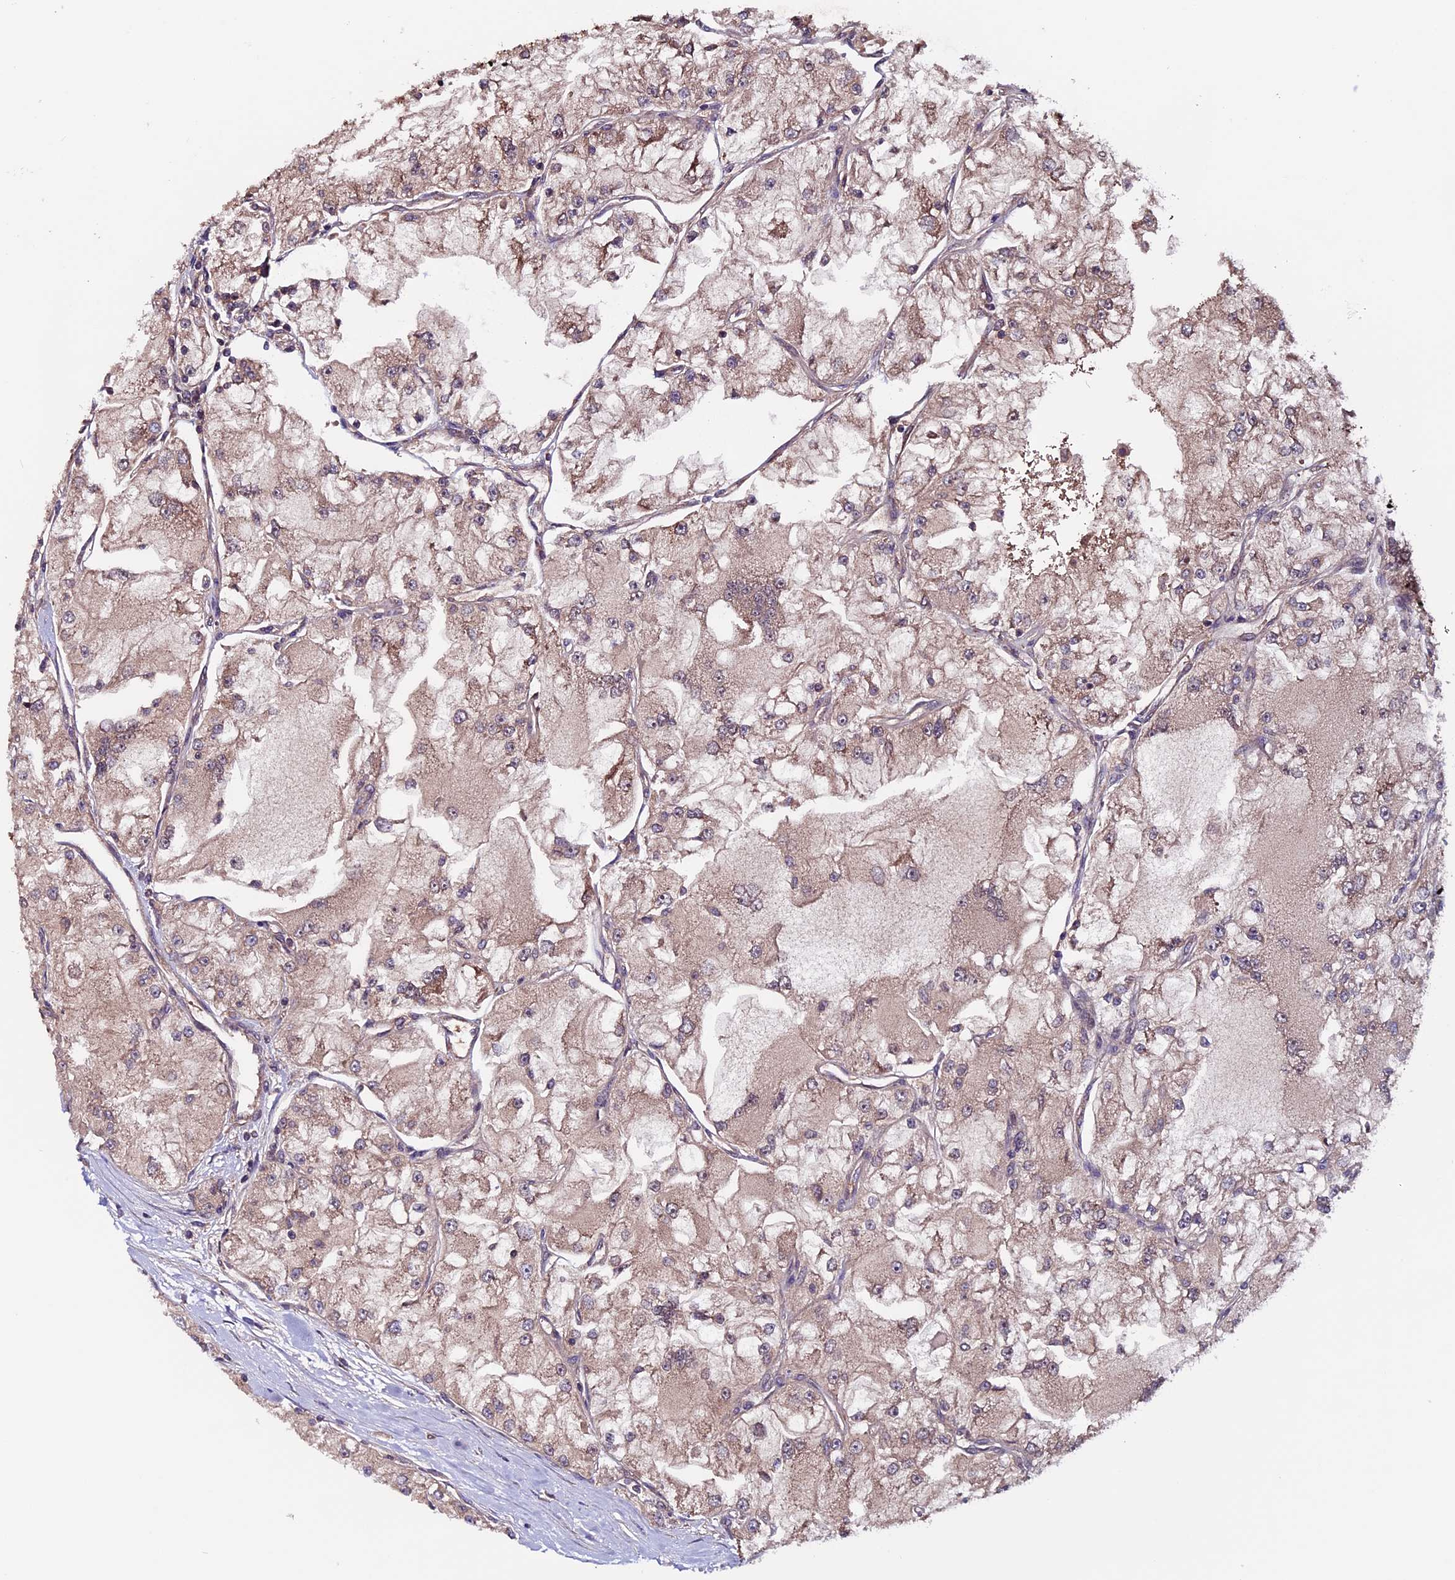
{"staining": {"intensity": "weak", "quantity": "25%-75%", "location": "cytoplasmic/membranous"}, "tissue": "renal cancer", "cell_type": "Tumor cells", "image_type": "cancer", "snomed": [{"axis": "morphology", "description": "Adenocarcinoma, NOS"}, {"axis": "topography", "description": "Kidney"}], "caption": "Immunohistochemical staining of renal cancer (adenocarcinoma) demonstrates low levels of weak cytoplasmic/membranous positivity in about 25%-75% of tumor cells.", "gene": "ZNF598", "patient": {"sex": "female", "age": 72}}